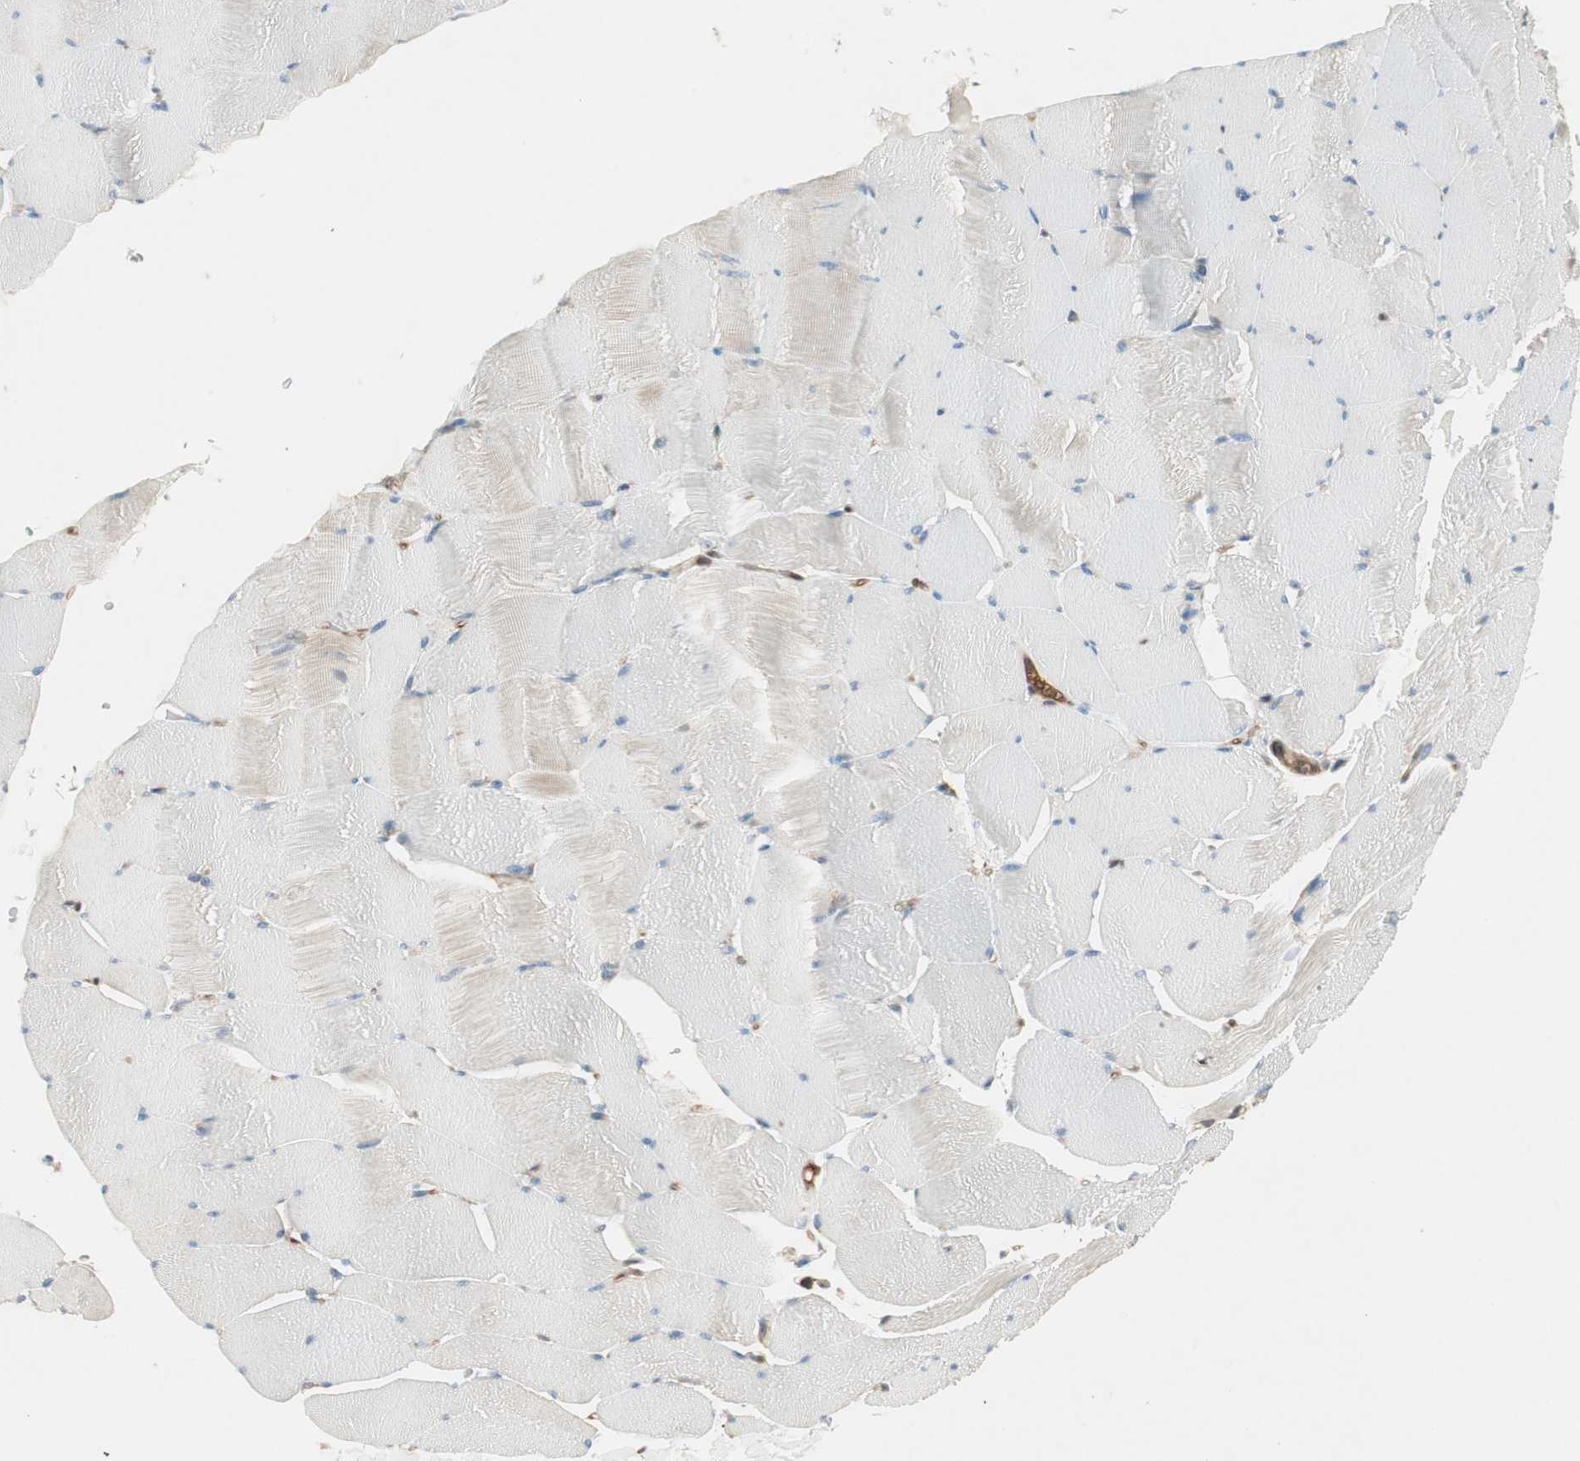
{"staining": {"intensity": "negative", "quantity": "none", "location": "none"}, "tissue": "skeletal muscle", "cell_type": "Myocytes", "image_type": "normal", "snomed": [{"axis": "morphology", "description": "Normal tissue, NOS"}, {"axis": "topography", "description": "Skeletal muscle"}], "caption": "High power microscopy image of an immunohistochemistry photomicrograph of normal skeletal muscle, revealing no significant positivity in myocytes.", "gene": "TCP11L1", "patient": {"sex": "male", "age": 62}}